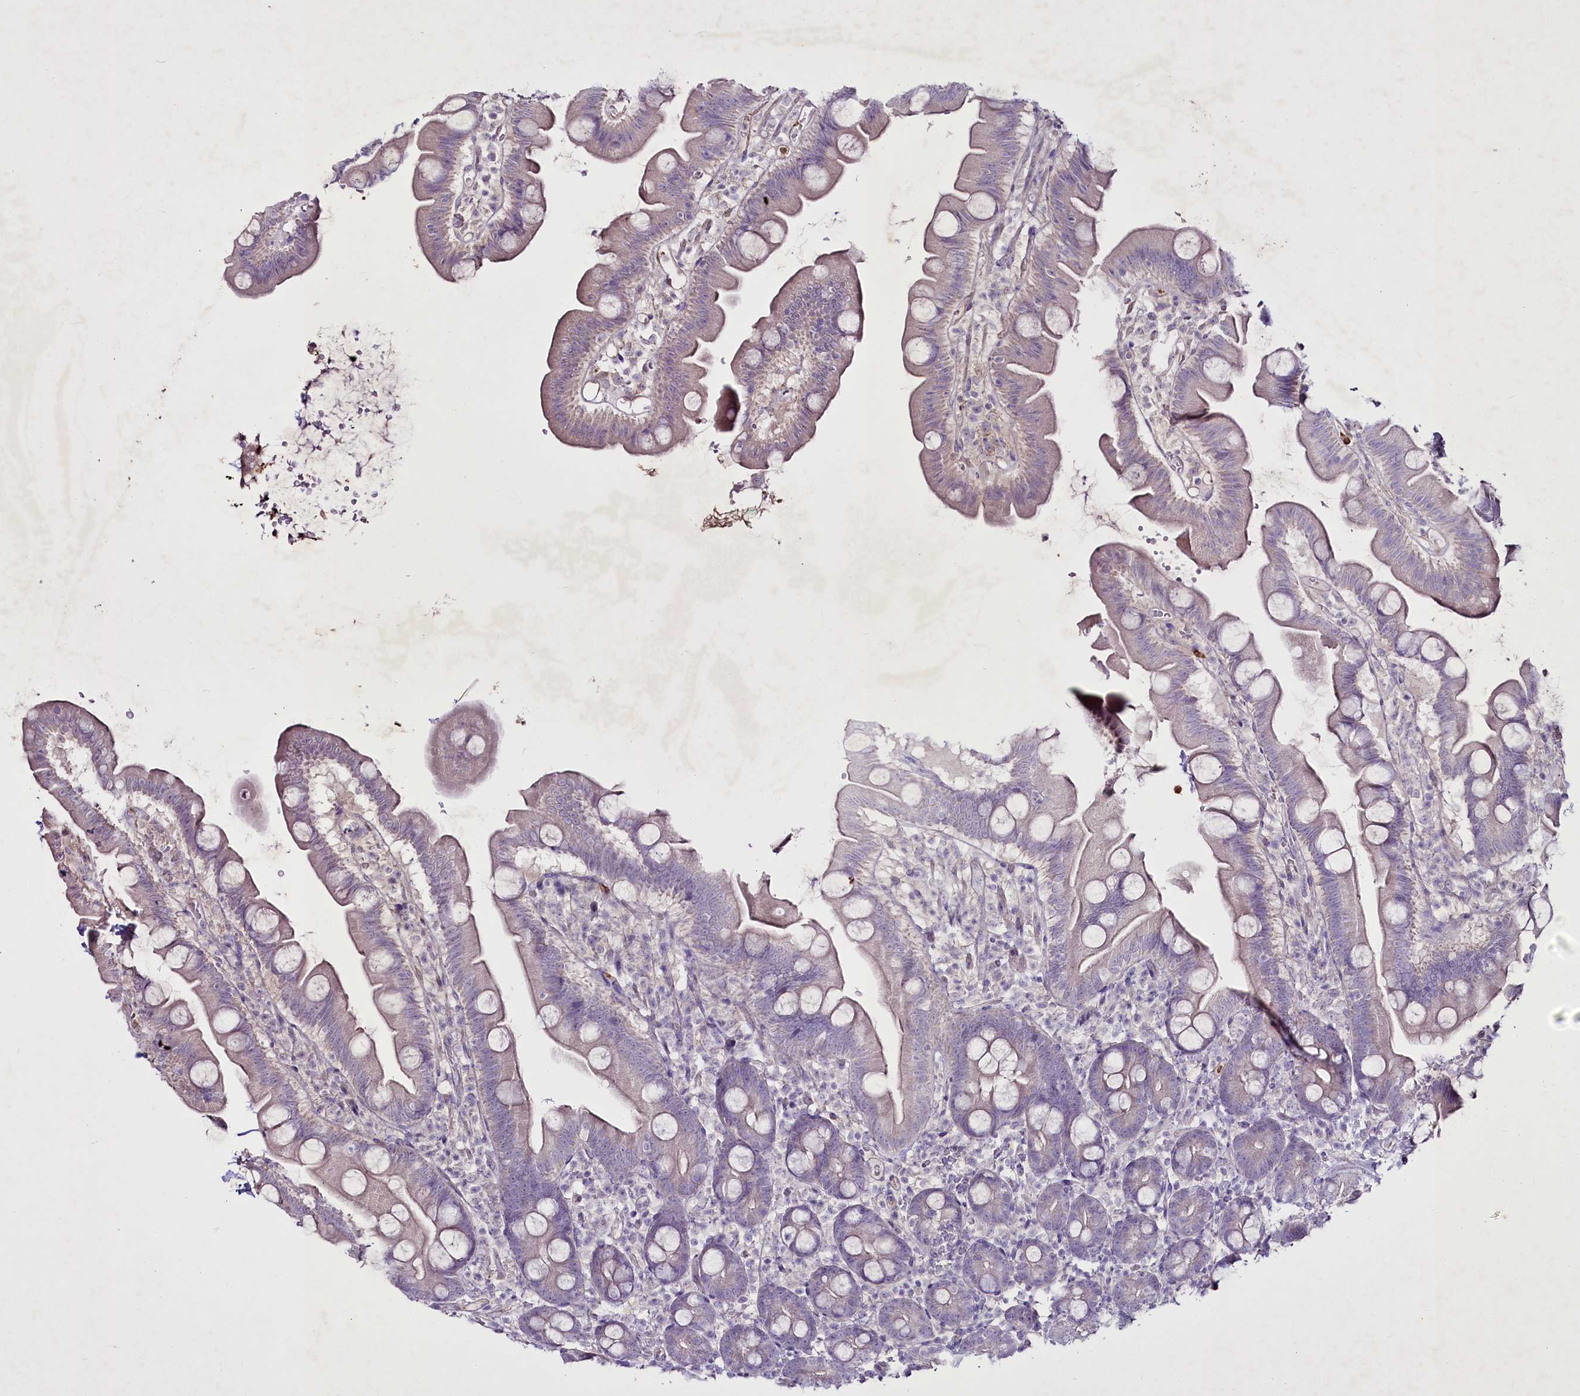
{"staining": {"intensity": "negative", "quantity": "none", "location": "none"}, "tissue": "small intestine", "cell_type": "Glandular cells", "image_type": "normal", "snomed": [{"axis": "morphology", "description": "Normal tissue, NOS"}, {"axis": "topography", "description": "Small intestine"}], "caption": "Human small intestine stained for a protein using immunohistochemistry (IHC) exhibits no staining in glandular cells.", "gene": "FAM209B", "patient": {"sex": "female", "age": 68}}